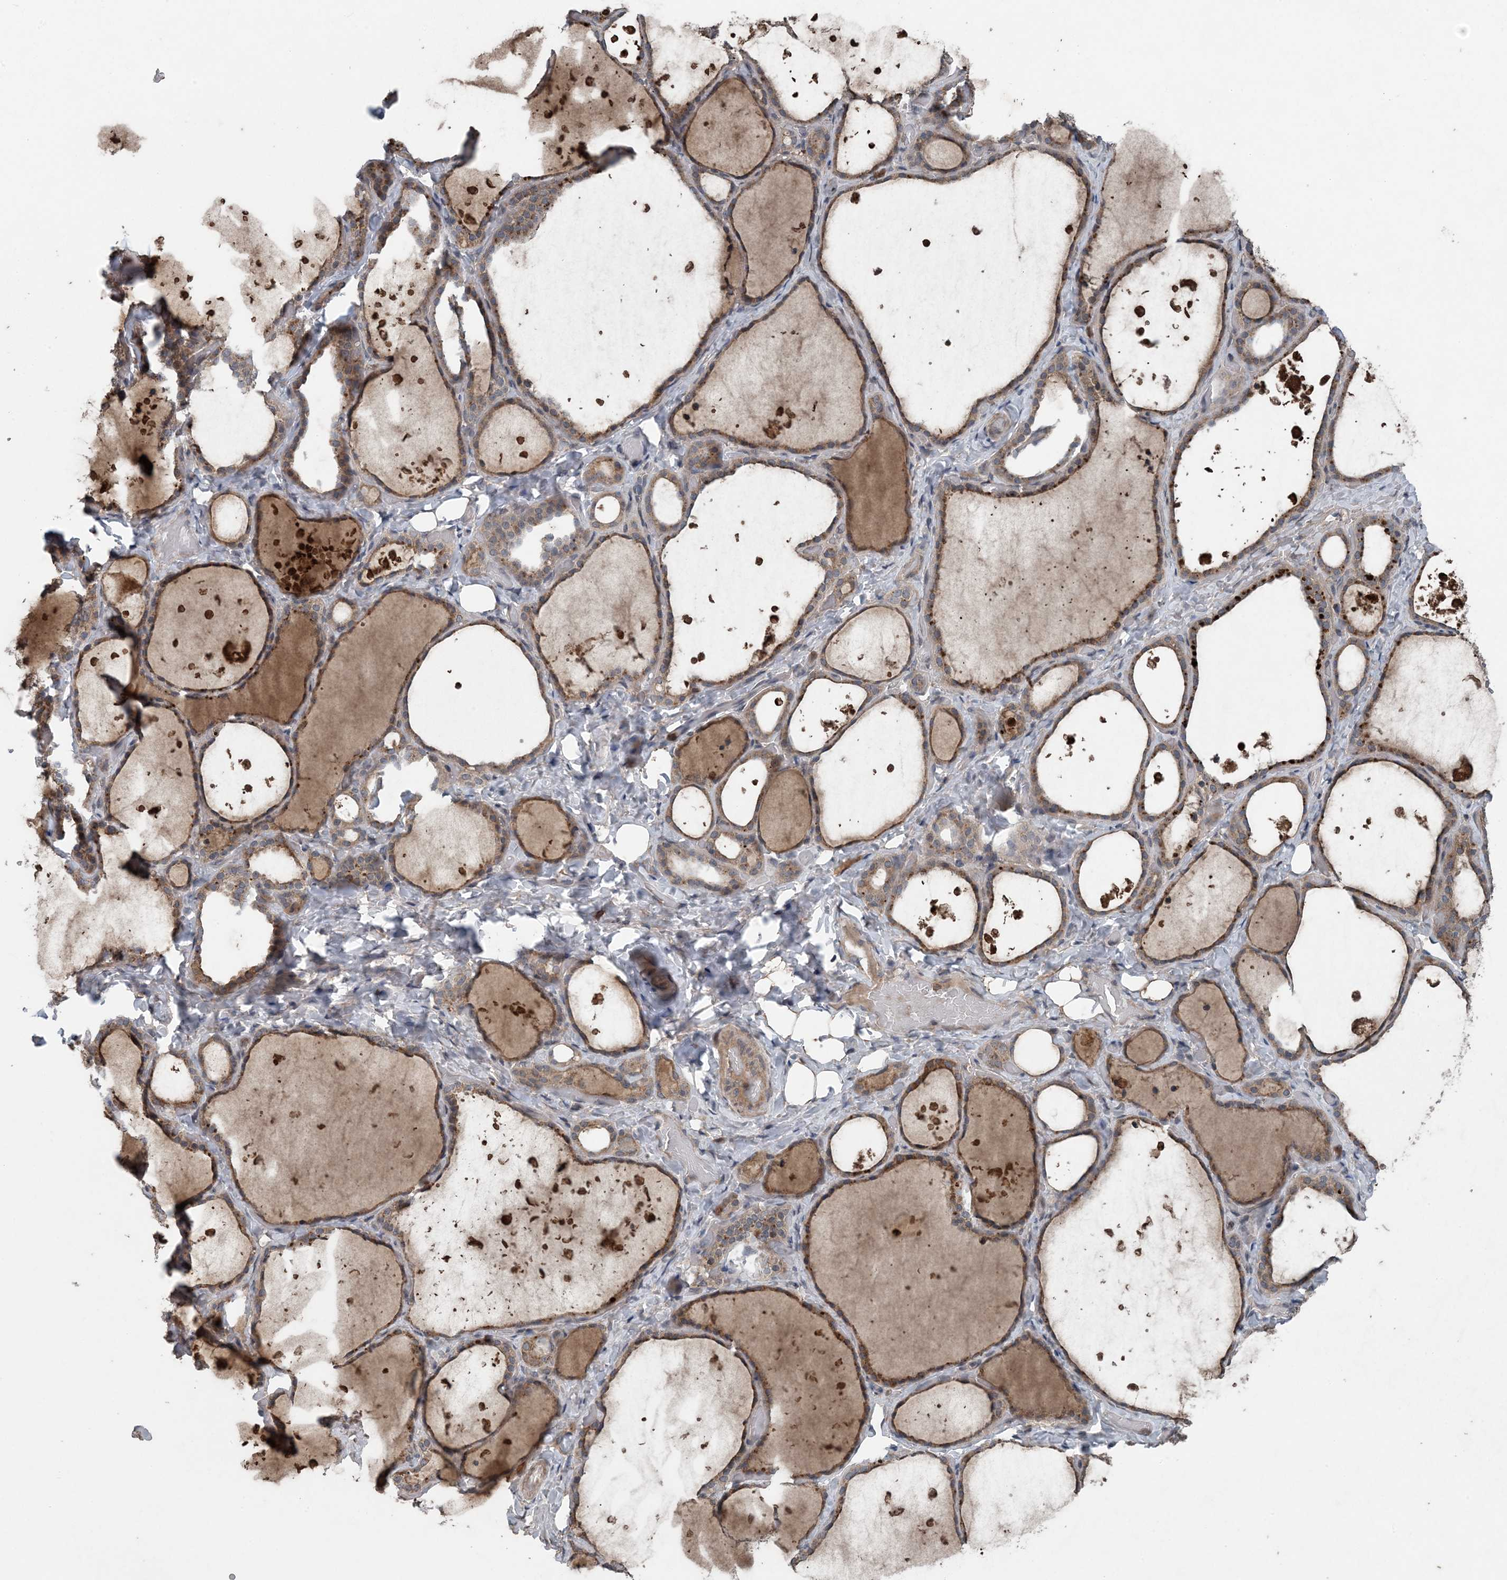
{"staining": {"intensity": "moderate", "quantity": ">75%", "location": "cytoplasmic/membranous"}, "tissue": "thyroid gland", "cell_type": "Glandular cells", "image_type": "normal", "snomed": [{"axis": "morphology", "description": "Normal tissue, NOS"}, {"axis": "topography", "description": "Thyroid gland"}], "caption": "The histopathology image demonstrates immunohistochemical staining of unremarkable thyroid gland. There is moderate cytoplasmic/membranous positivity is identified in approximately >75% of glandular cells. The staining was performed using DAB (3,3'-diaminobenzidine) to visualize the protein expression in brown, while the nuclei were stained in blue with hematoxylin (Magnification: 20x).", "gene": "MYO9B", "patient": {"sex": "female", "age": 44}}